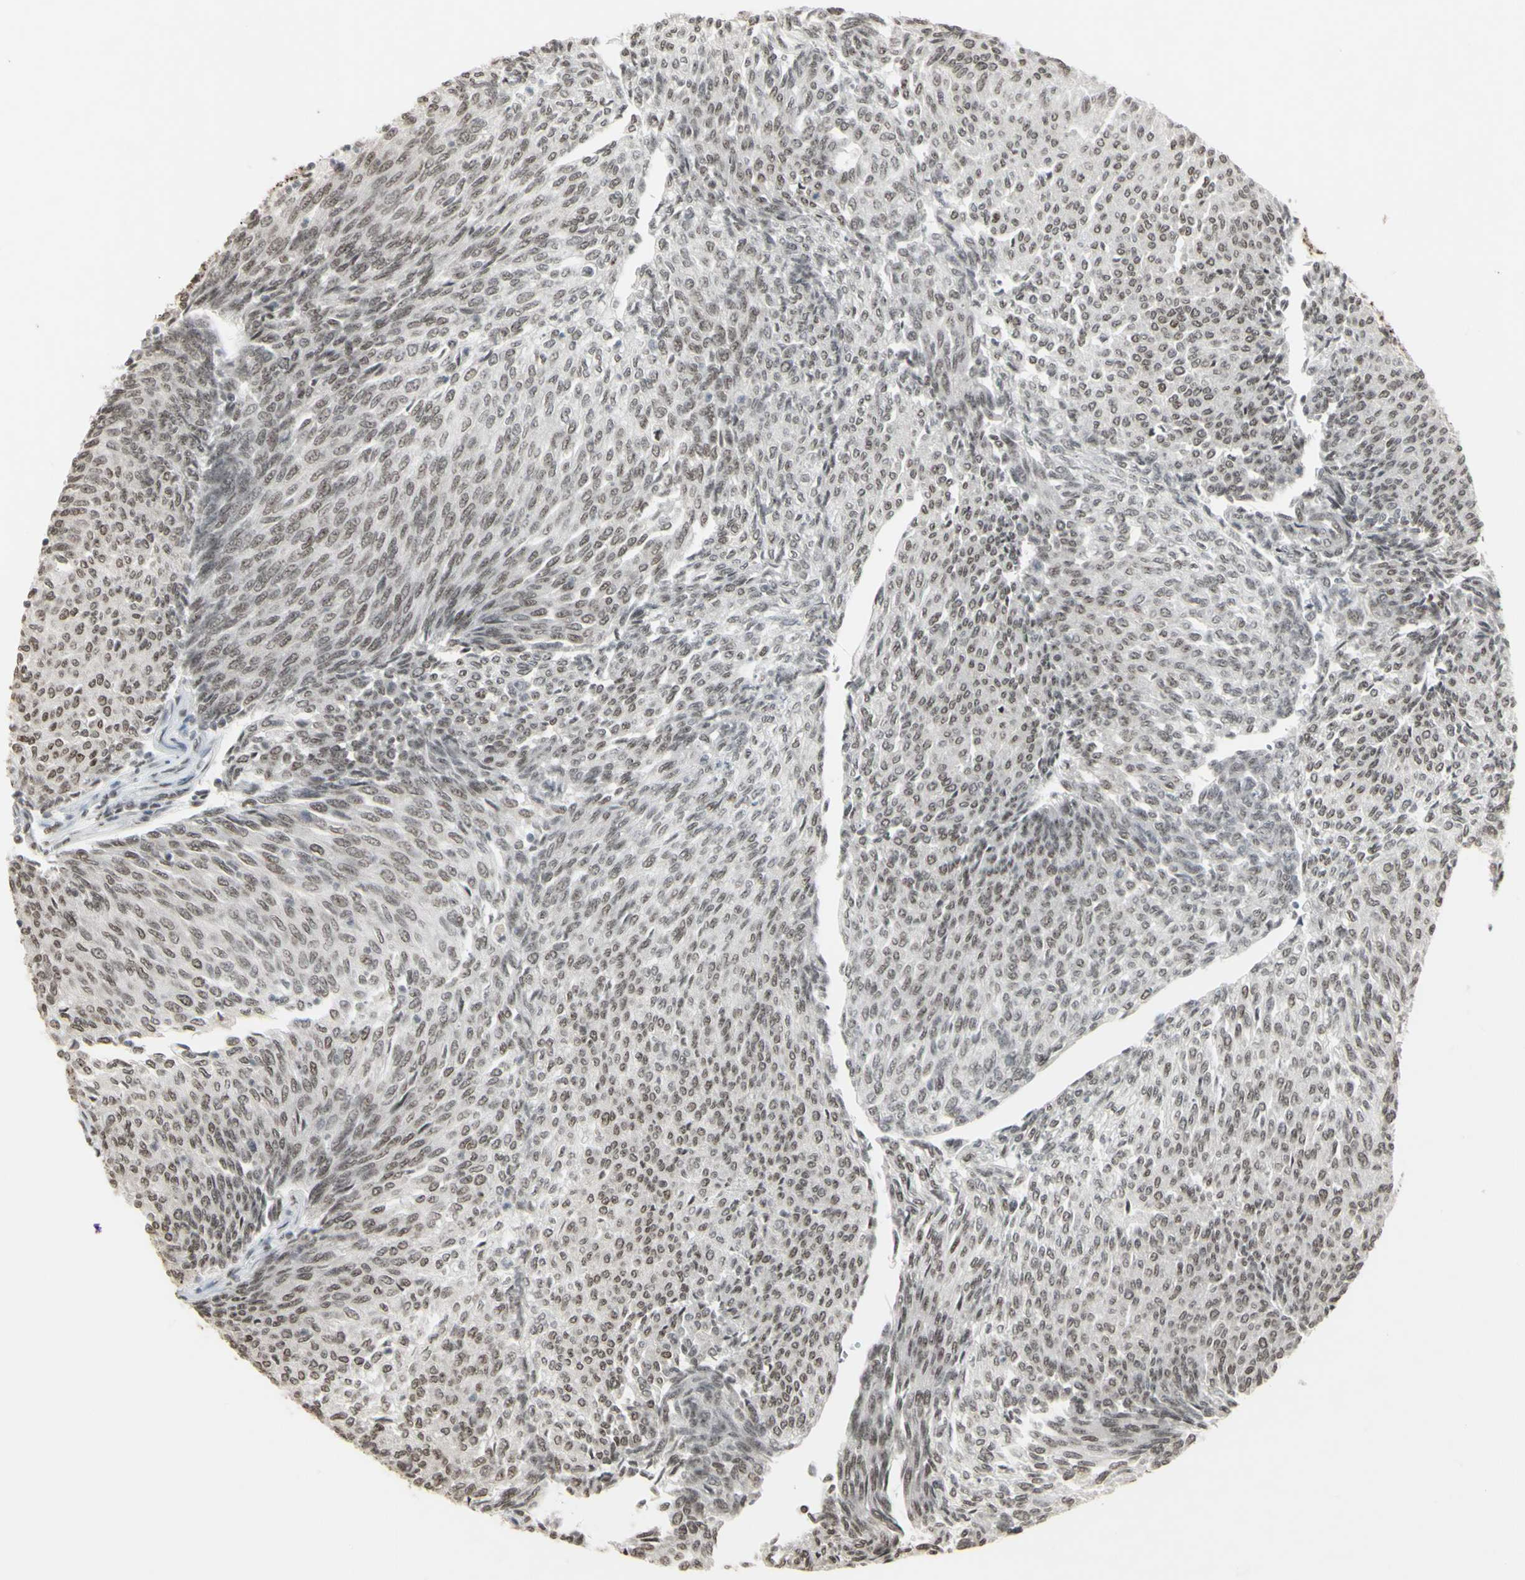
{"staining": {"intensity": "weak", "quantity": "25%-75%", "location": "nuclear"}, "tissue": "urothelial cancer", "cell_type": "Tumor cells", "image_type": "cancer", "snomed": [{"axis": "morphology", "description": "Urothelial carcinoma, Low grade"}, {"axis": "topography", "description": "Urinary bladder"}], "caption": "Urothelial cancer stained with DAB IHC demonstrates low levels of weak nuclear positivity in approximately 25%-75% of tumor cells.", "gene": "TRIM28", "patient": {"sex": "female", "age": 79}}